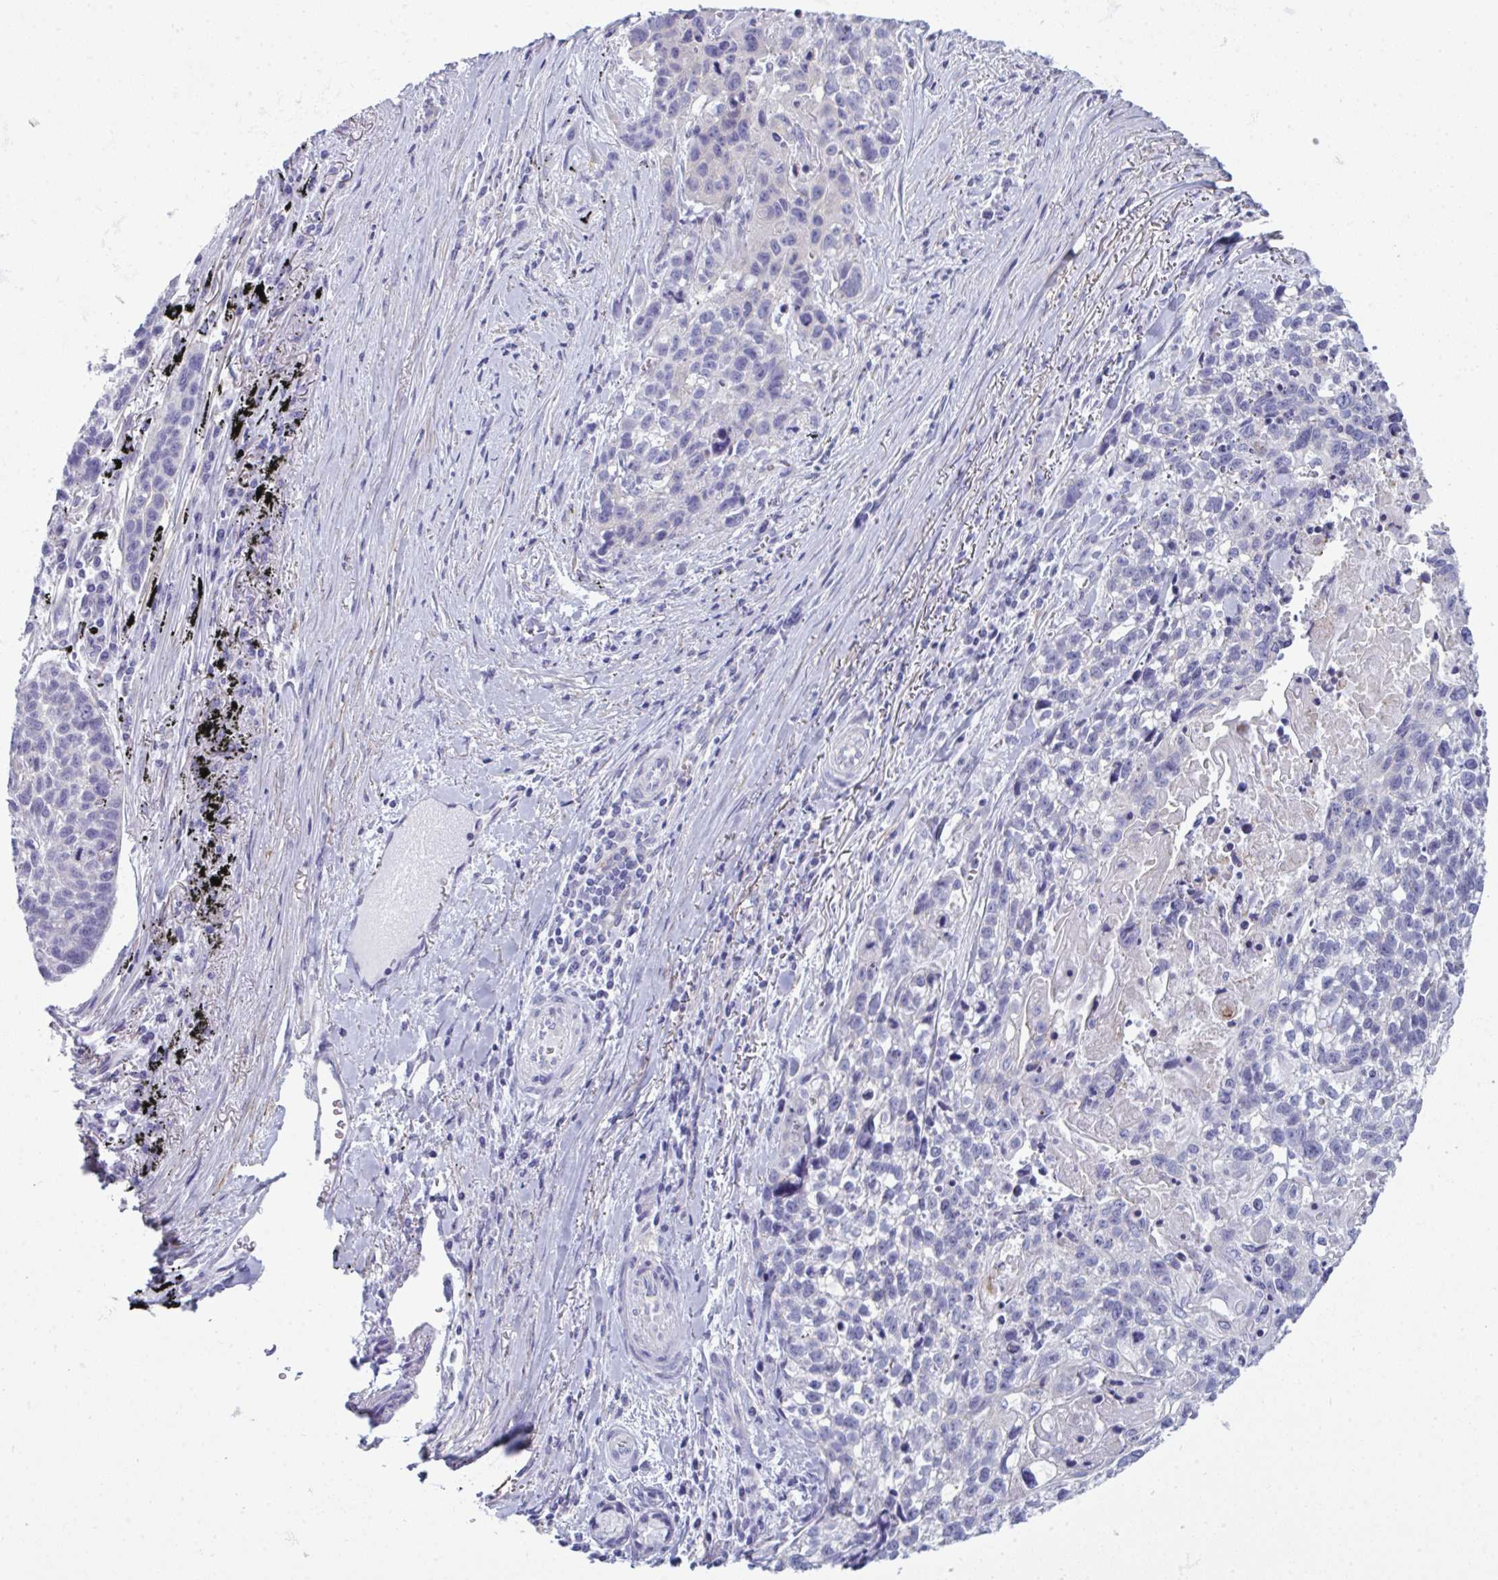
{"staining": {"intensity": "negative", "quantity": "none", "location": "none"}, "tissue": "lung cancer", "cell_type": "Tumor cells", "image_type": "cancer", "snomed": [{"axis": "morphology", "description": "Squamous cell carcinoma, NOS"}, {"axis": "topography", "description": "Lung"}], "caption": "High power microscopy image of an immunohistochemistry image of lung cancer (squamous cell carcinoma), revealing no significant positivity in tumor cells.", "gene": "MYH10", "patient": {"sex": "male", "age": 74}}